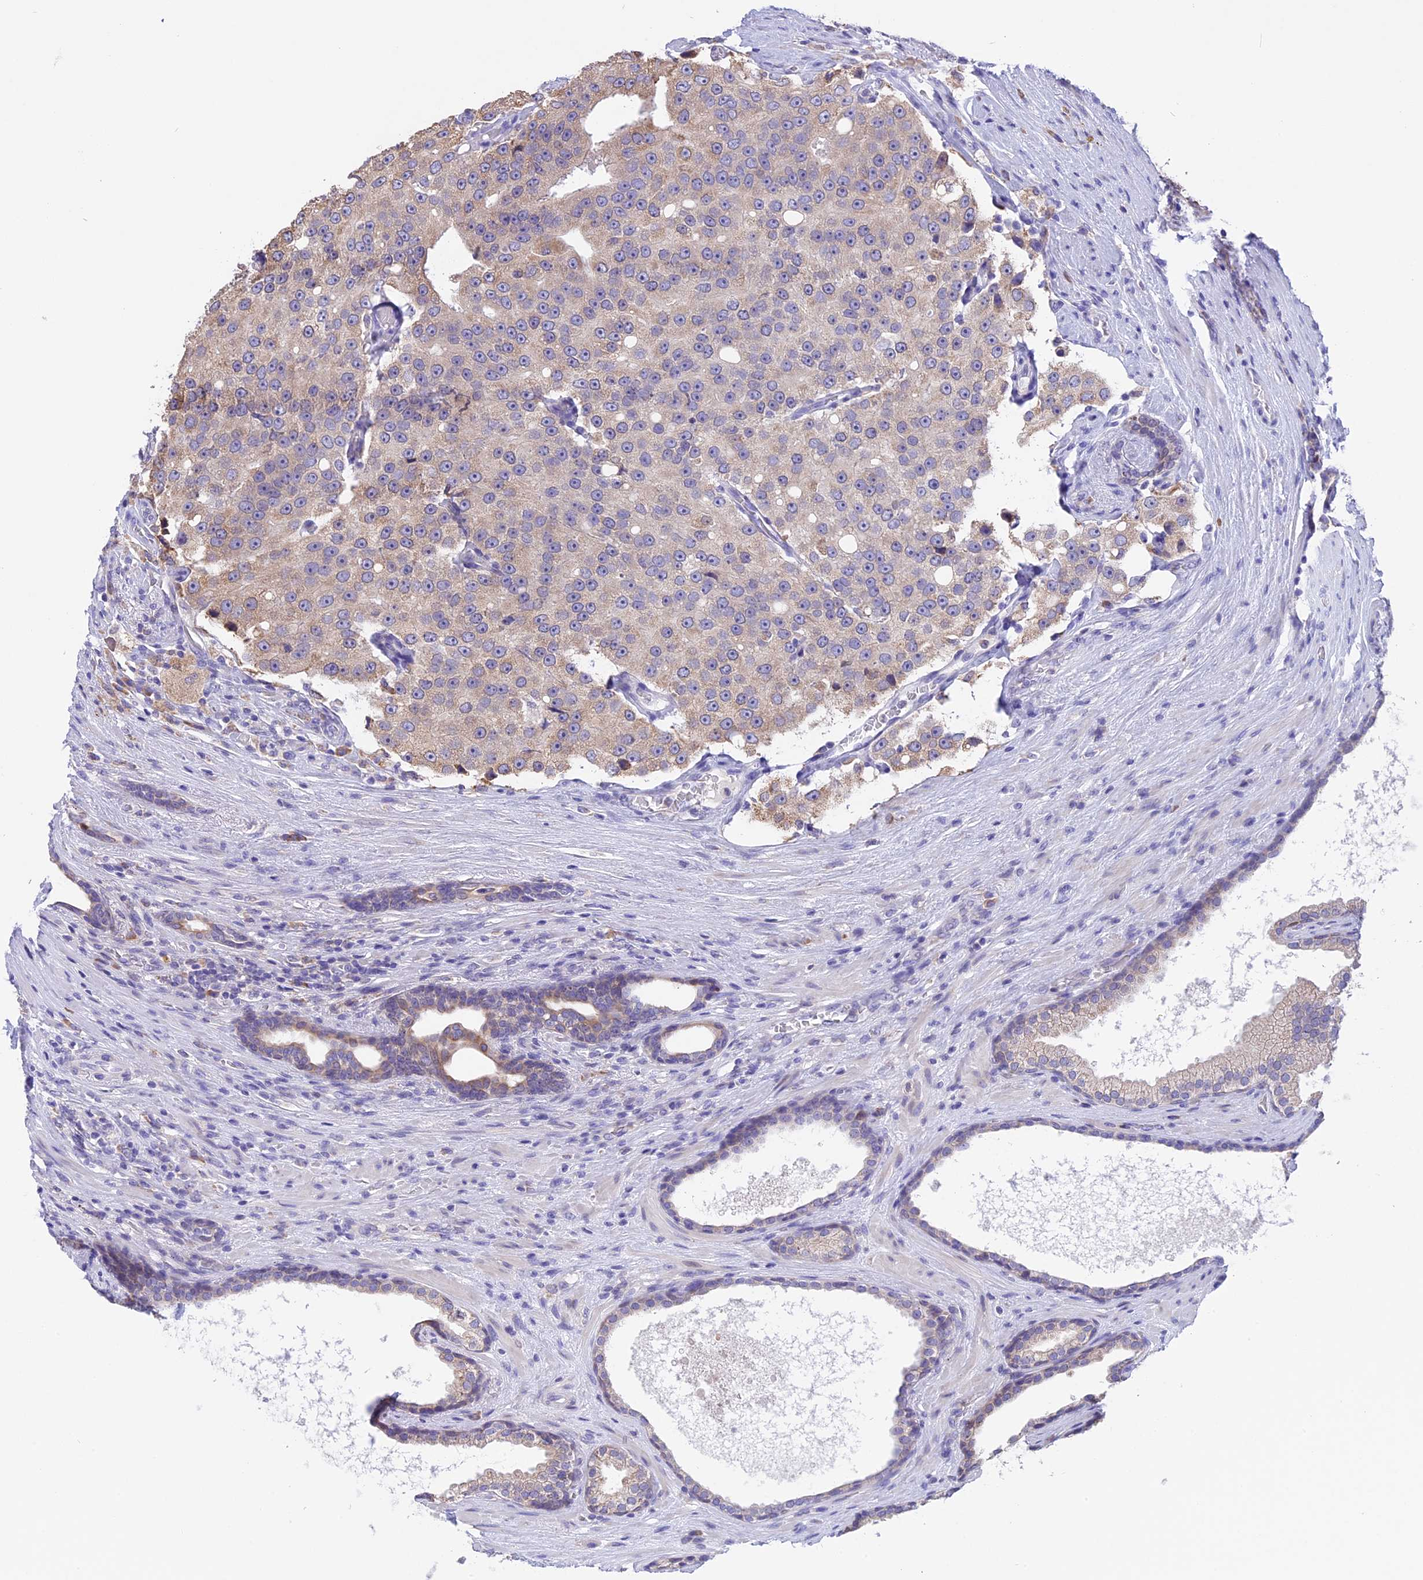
{"staining": {"intensity": "negative", "quantity": "none", "location": "none"}, "tissue": "prostate cancer", "cell_type": "Tumor cells", "image_type": "cancer", "snomed": [{"axis": "morphology", "description": "Adenocarcinoma, High grade"}, {"axis": "topography", "description": "Prostate"}], "caption": "Histopathology image shows no protein expression in tumor cells of prostate cancer (adenocarcinoma (high-grade)) tissue.", "gene": "DMRTA2", "patient": {"sex": "male", "age": 70}}